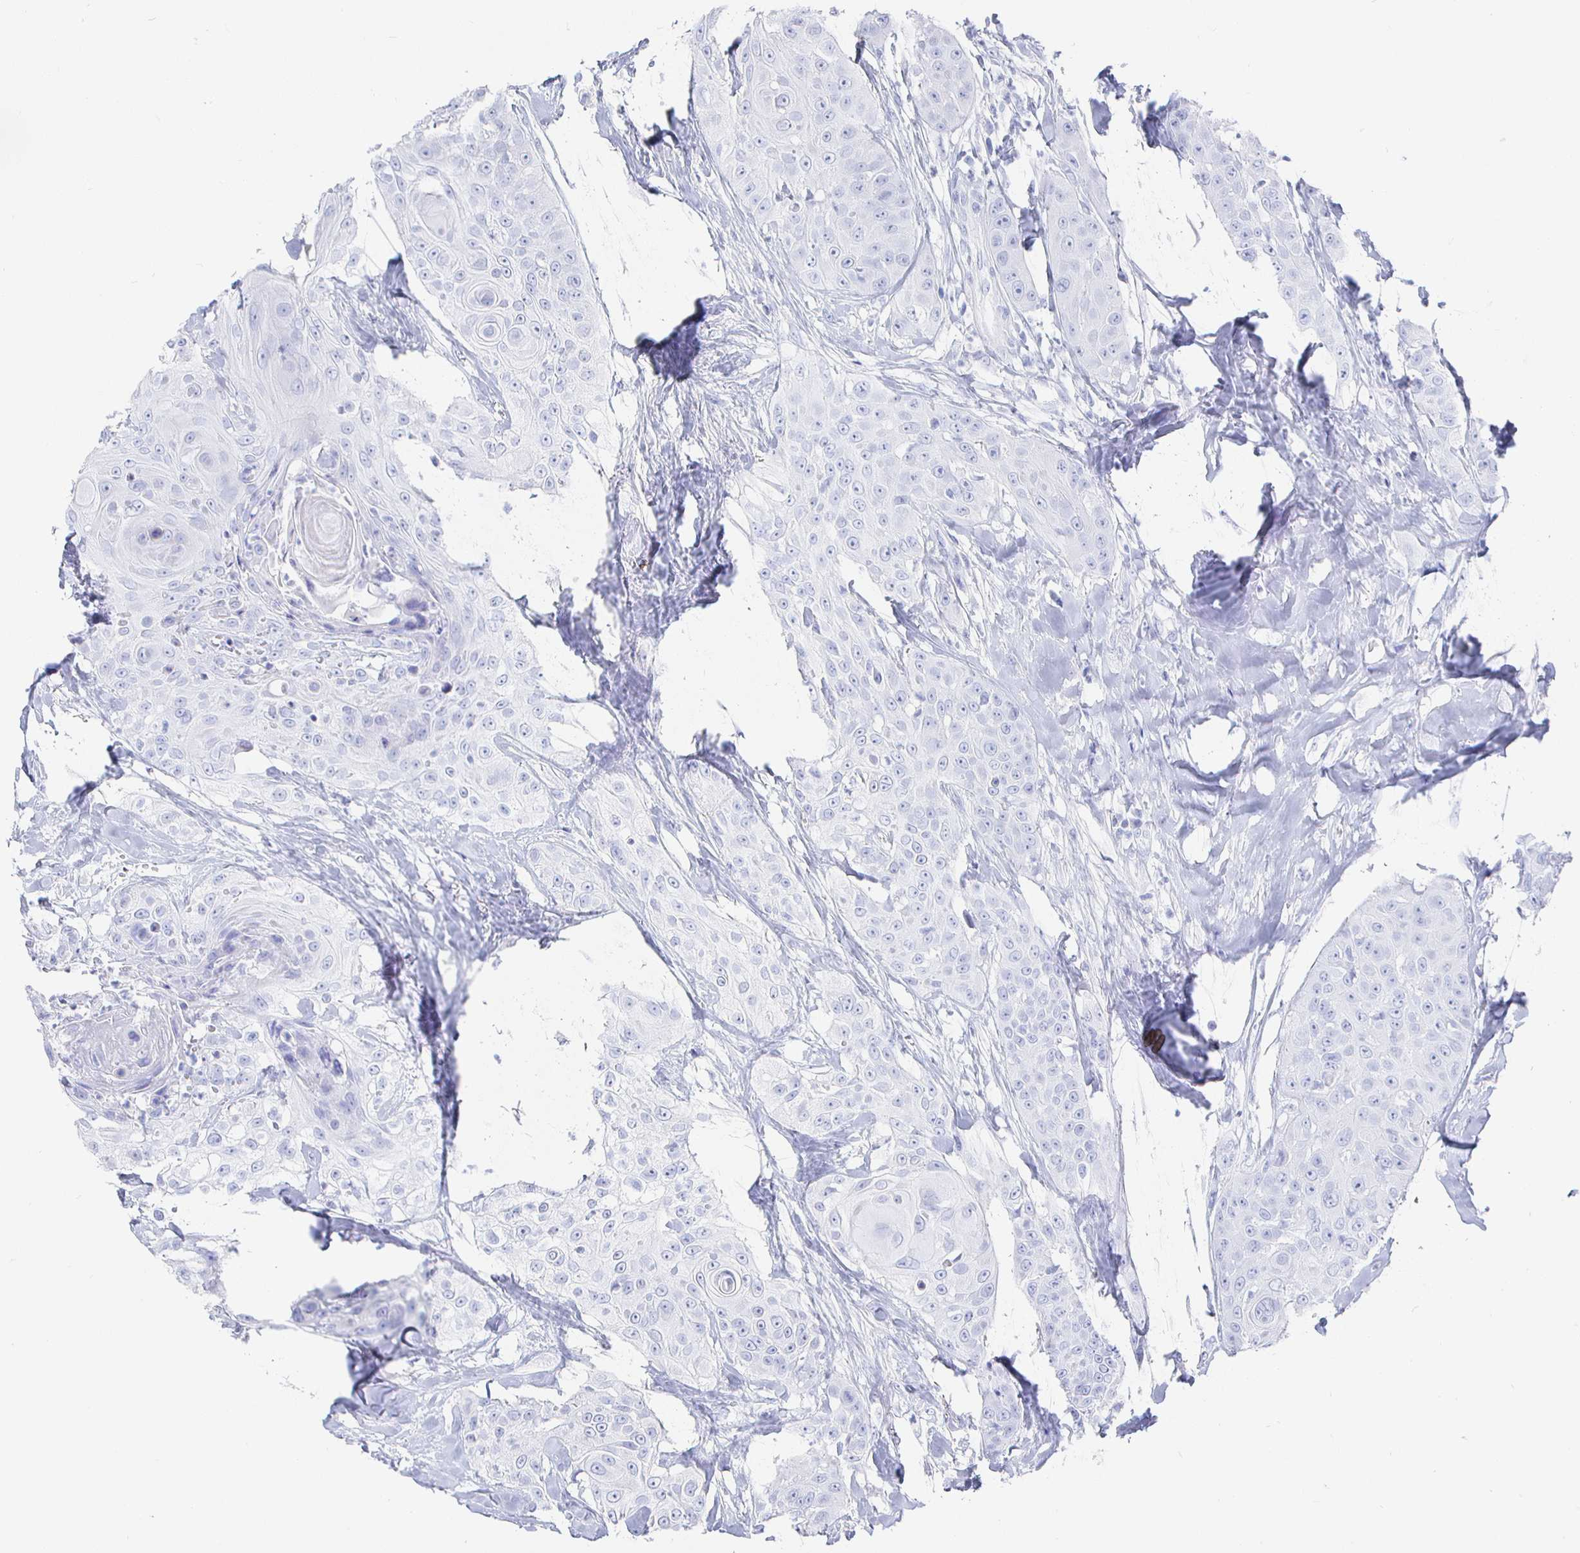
{"staining": {"intensity": "negative", "quantity": "none", "location": "none"}, "tissue": "head and neck cancer", "cell_type": "Tumor cells", "image_type": "cancer", "snomed": [{"axis": "morphology", "description": "Squamous cell carcinoma, NOS"}, {"axis": "topography", "description": "Head-Neck"}], "caption": "Photomicrograph shows no significant protein positivity in tumor cells of head and neck squamous cell carcinoma. (IHC, brightfield microscopy, high magnification).", "gene": "CLCA1", "patient": {"sex": "male", "age": 83}}